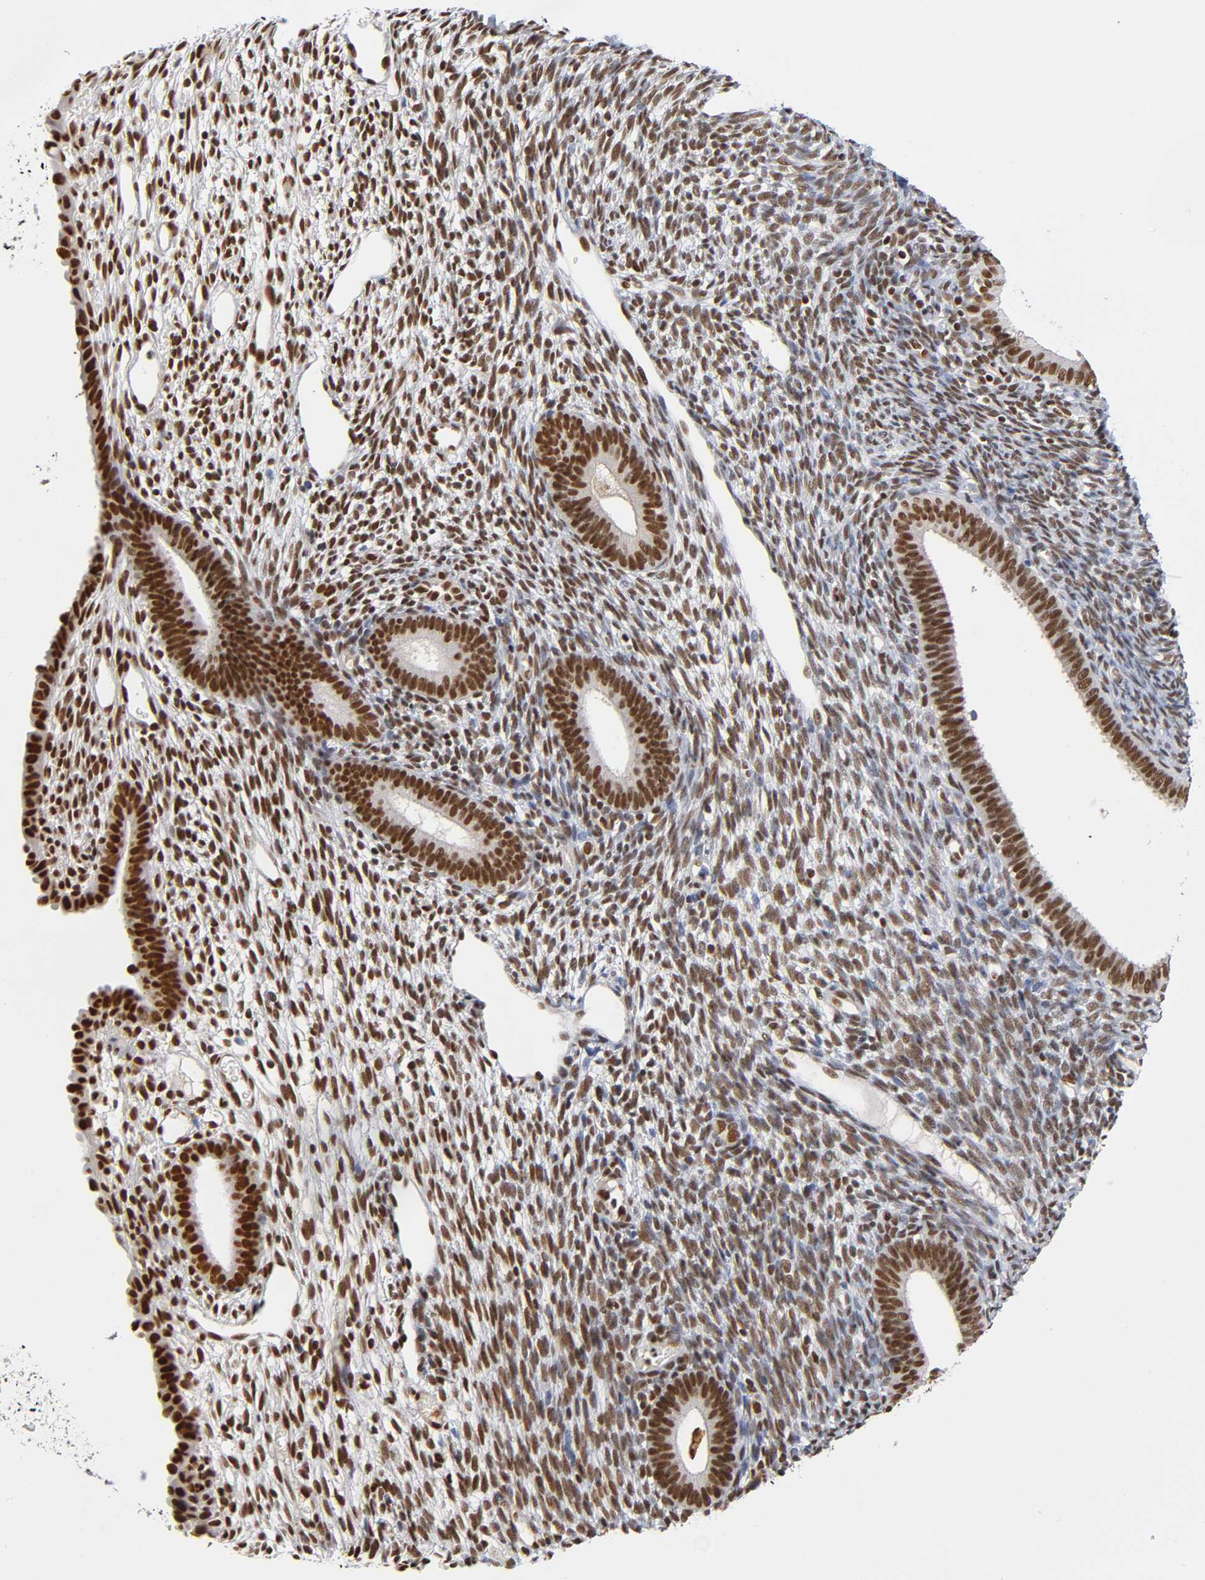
{"staining": {"intensity": "strong", "quantity": ">75%", "location": "nuclear"}, "tissue": "endometrium", "cell_type": "Cells in endometrial stroma", "image_type": "normal", "snomed": [{"axis": "morphology", "description": "Normal tissue, NOS"}, {"axis": "topography", "description": "Endometrium"}], "caption": "This photomicrograph exhibits unremarkable endometrium stained with immunohistochemistry to label a protein in brown. The nuclear of cells in endometrial stroma show strong positivity for the protein. Nuclei are counter-stained blue.", "gene": "ILKAP", "patient": {"sex": "female", "age": 57}}